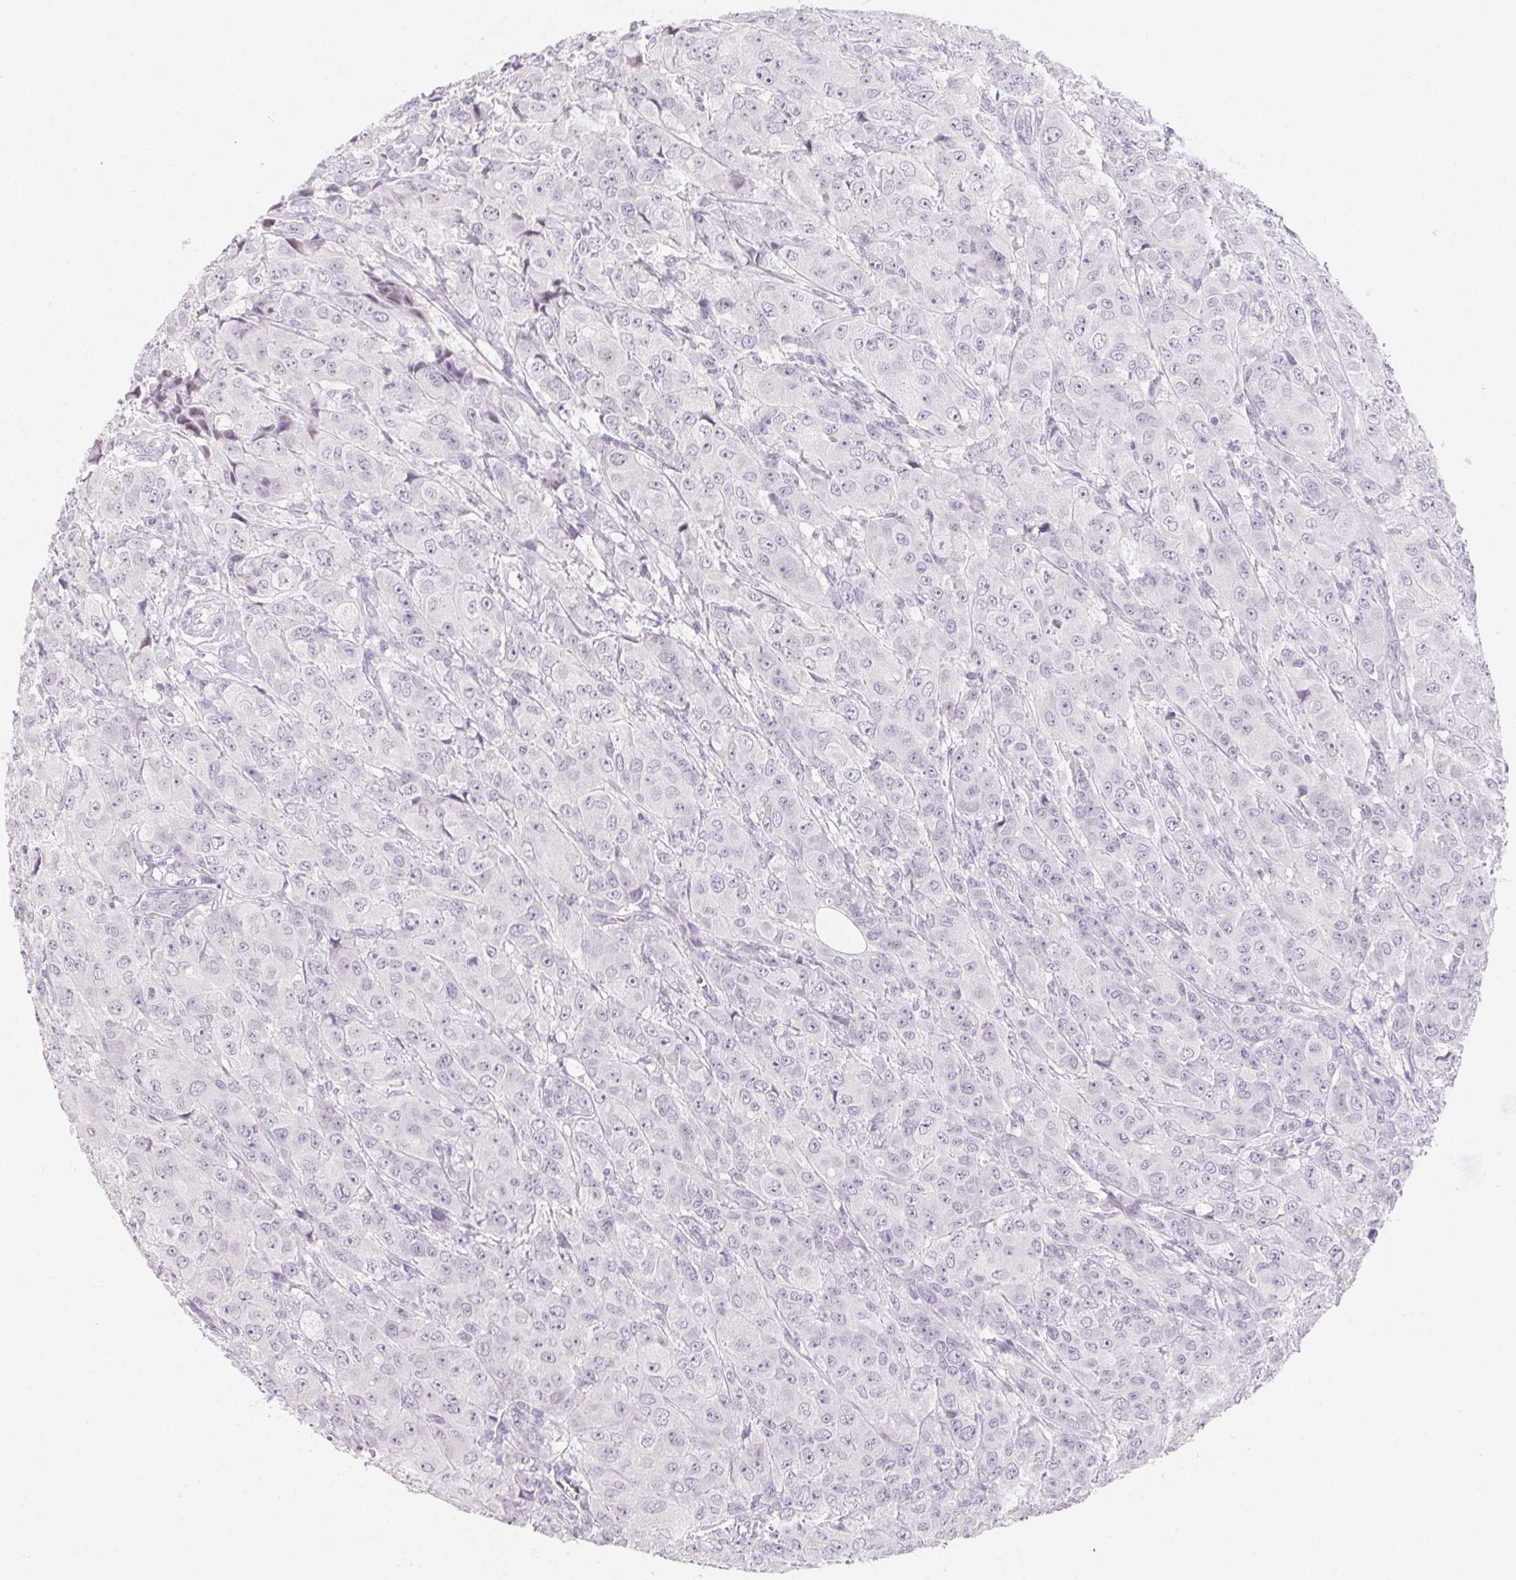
{"staining": {"intensity": "negative", "quantity": "none", "location": "none"}, "tissue": "breast cancer", "cell_type": "Tumor cells", "image_type": "cancer", "snomed": [{"axis": "morphology", "description": "Normal tissue, NOS"}, {"axis": "morphology", "description": "Duct carcinoma"}, {"axis": "topography", "description": "Breast"}], "caption": "This is an immunohistochemistry (IHC) histopathology image of human infiltrating ductal carcinoma (breast). There is no positivity in tumor cells.", "gene": "MORC1", "patient": {"sex": "female", "age": 43}}